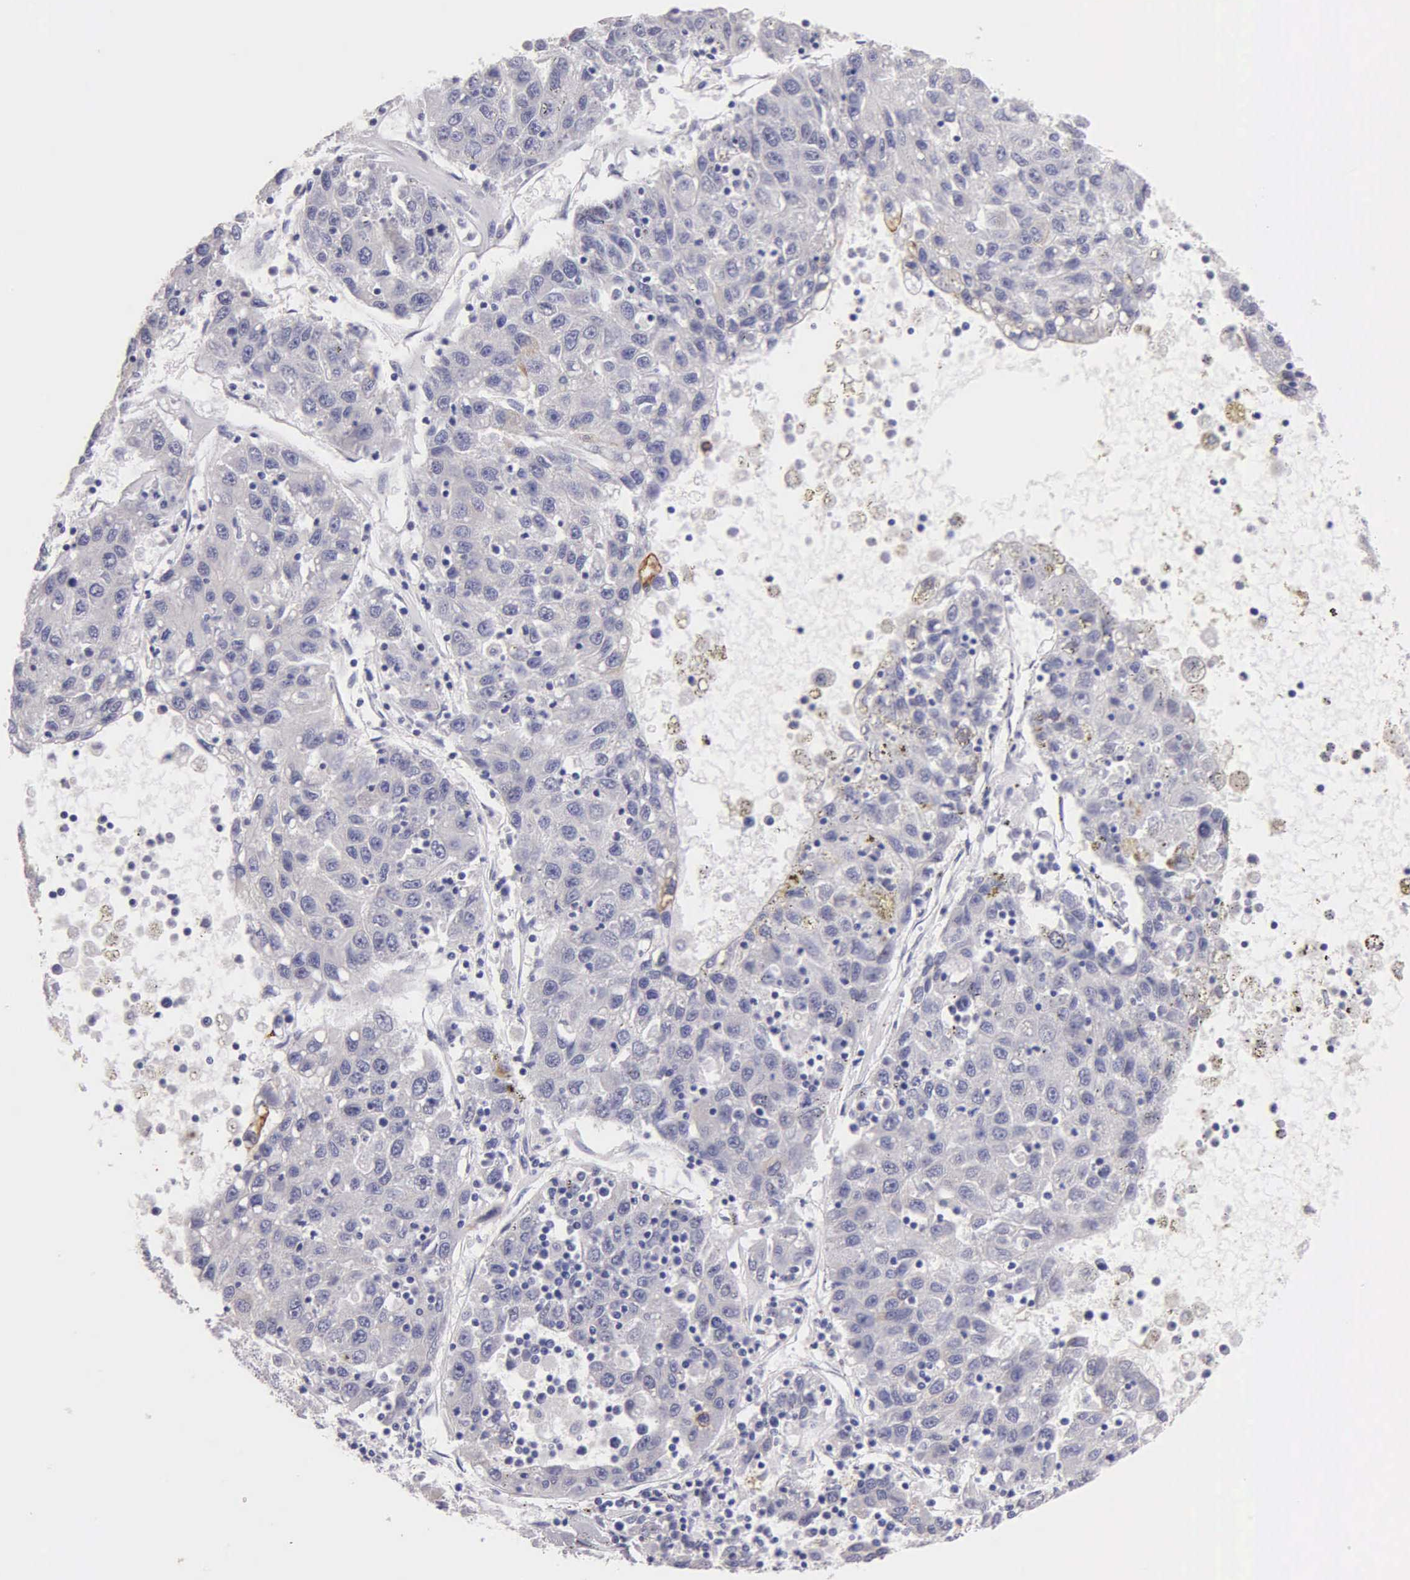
{"staining": {"intensity": "negative", "quantity": "none", "location": "none"}, "tissue": "liver cancer", "cell_type": "Tumor cells", "image_type": "cancer", "snomed": [{"axis": "morphology", "description": "Carcinoma, Hepatocellular, NOS"}, {"axis": "topography", "description": "Liver"}], "caption": "This is an immunohistochemistry photomicrograph of hepatocellular carcinoma (liver). There is no expression in tumor cells.", "gene": "KRT17", "patient": {"sex": "male", "age": 49}}